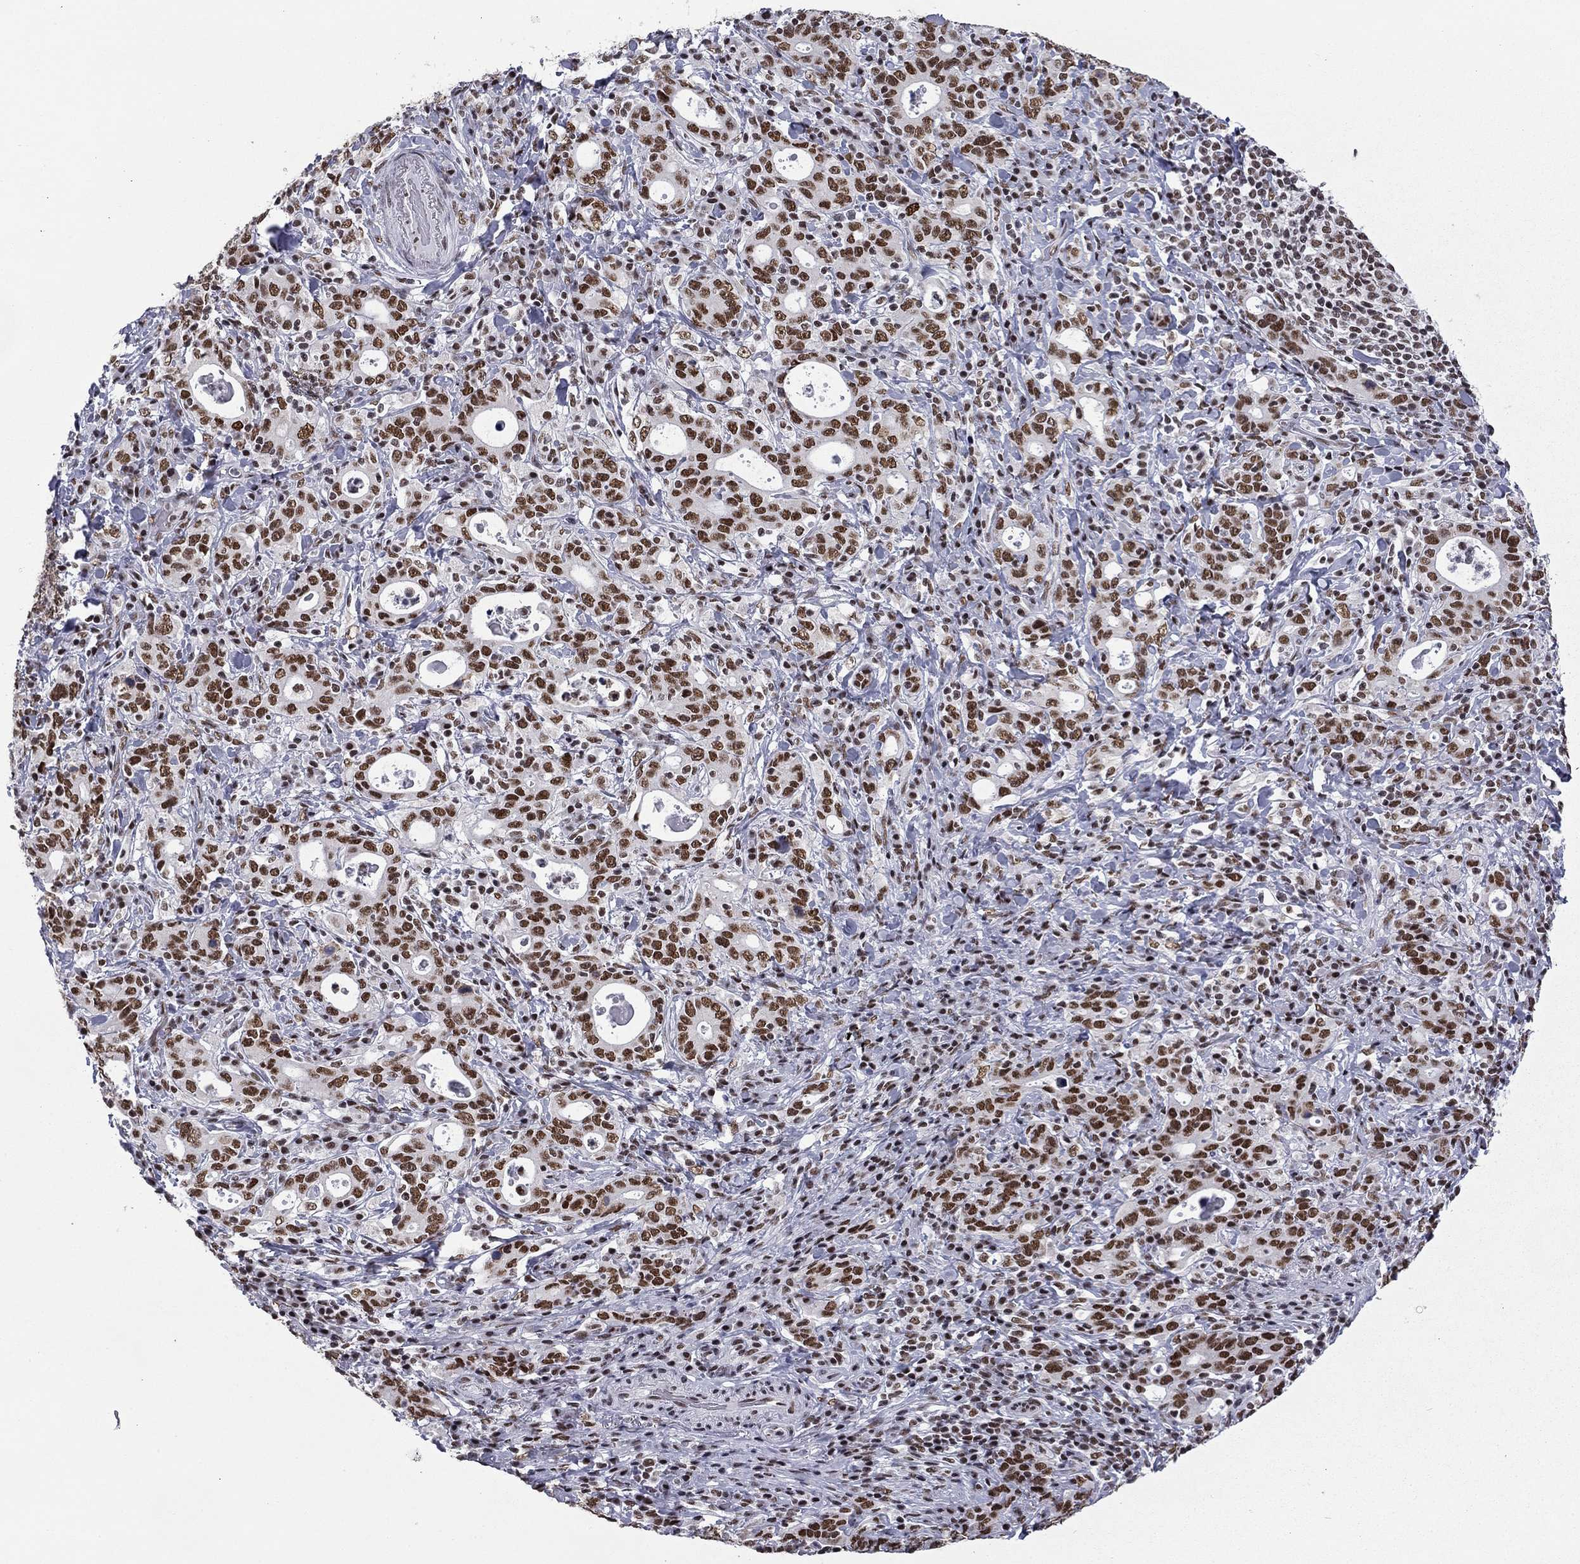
{"staining": {"intensity": "strong", "quantity": ">75%", "location": "nuclear"}, "tissue": "stomach cancer", "cell_type": "Tumor cells", "image_type": "cancer", "snomed": [{"axis": "morphology", "description": "Adenocarcinoma, NOS"}, {"axis": "topography", "description": "Stomach"}], "caption": "DAB (3,3'-diaminobenzidine) immunohistochemical staining of stomach cancer demonstrates strong nuclear protein staining in about >75% of tumor cells.", "gene": "ETV5", "patient": {"sex": "male", "age": 79}}